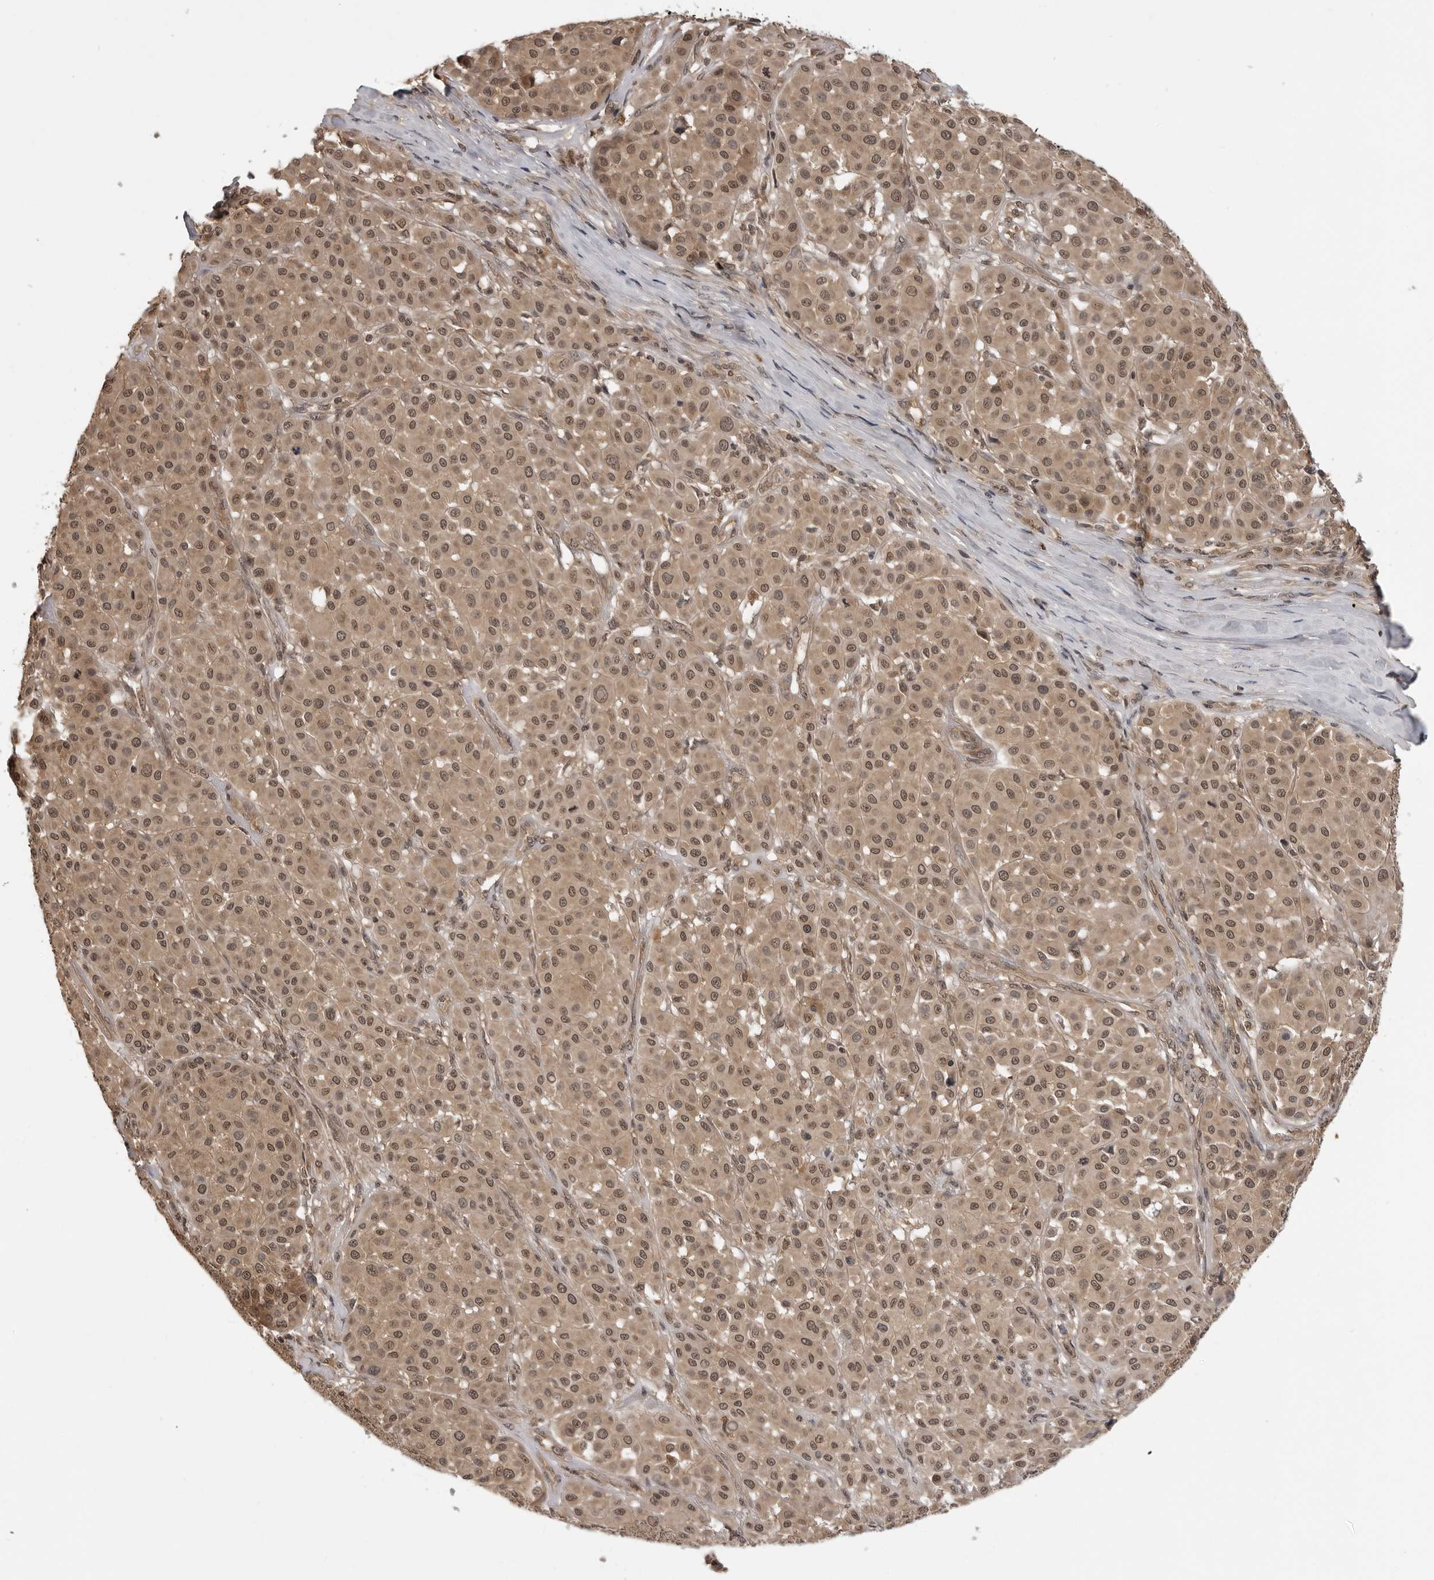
{"staining": {"intensity": "moderate", "quantity": ">75%", "location": "cytoplasmic/membranous,nuclear"}, "tissue": "melanoma", "cell_type": "Tumor cells", "image_type": "cancer", "snomed": [{"axis": "morphology", "description": "Malignant melanoma, Metastatic site"}, {"axis": "topography", "description": "Soft tissue"}], "caption": "Immunohistochemical staining of melanoma demonstrates moderate cytoplasmic/membranous and nuclear protein staining in about >75% of tumor cells.", "gene": "IL24", "patient": {"sex": "male", "age": 41}}